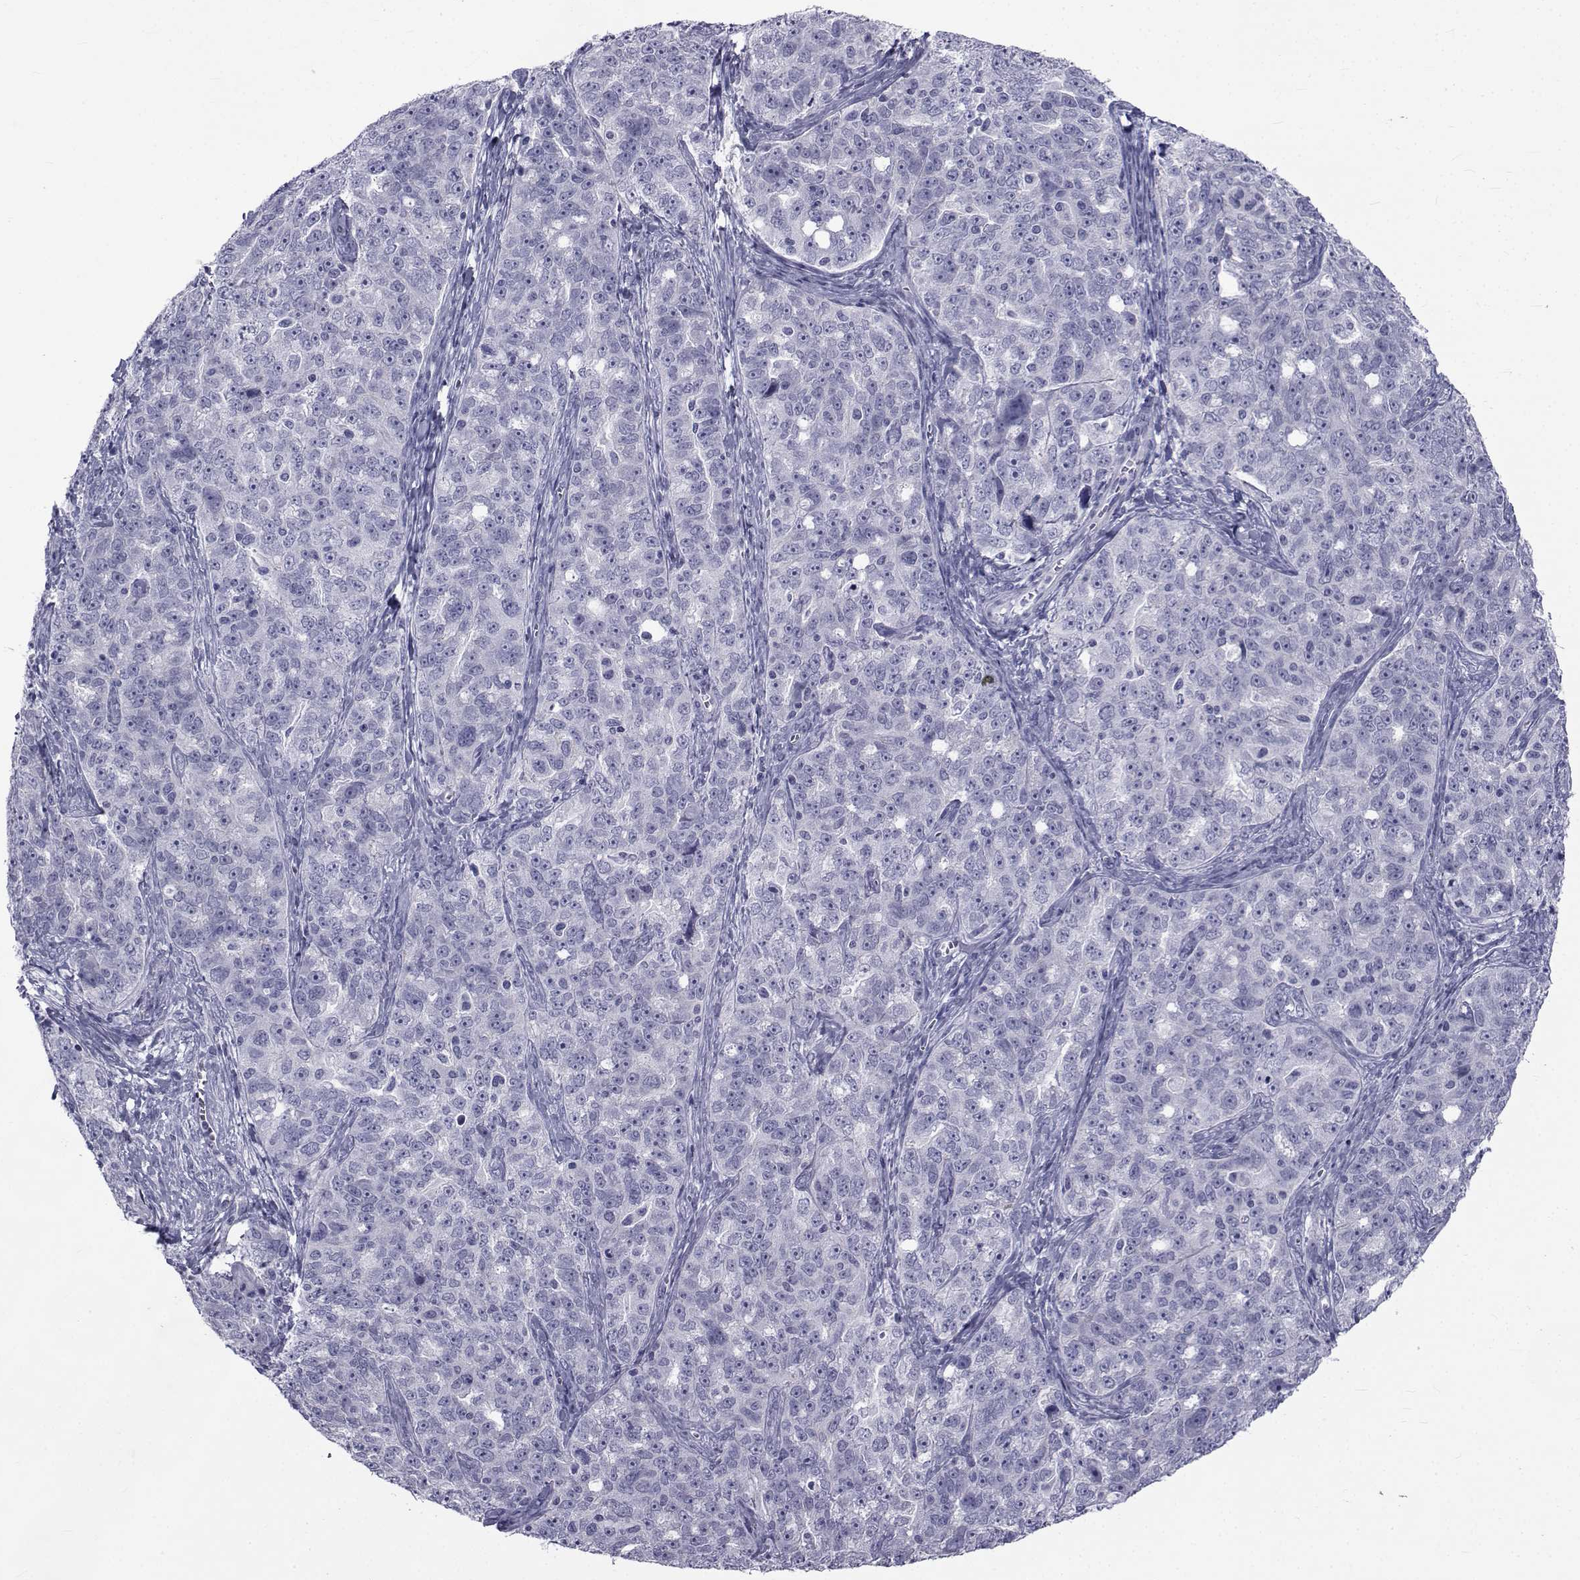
{"staining": {"intensity": "negative", "quantity": "none", "location": "none"}, "tissue": "ovarian cancer", "cell_type": "Tumor cells", "image_type": "cancer", "snomed": [{"axis": "morphology", "description": "Cystadenocarcinoma, serous, NOS"}, {"axis": "topography", "description": "Ovary"}], "caption": "Protein analysis of ovarian serous cystadenocarcinoma reveals no significant expression in tumor cells.", "gene": "PDE6H", "patient": {"sex": "female", "age": 51}}